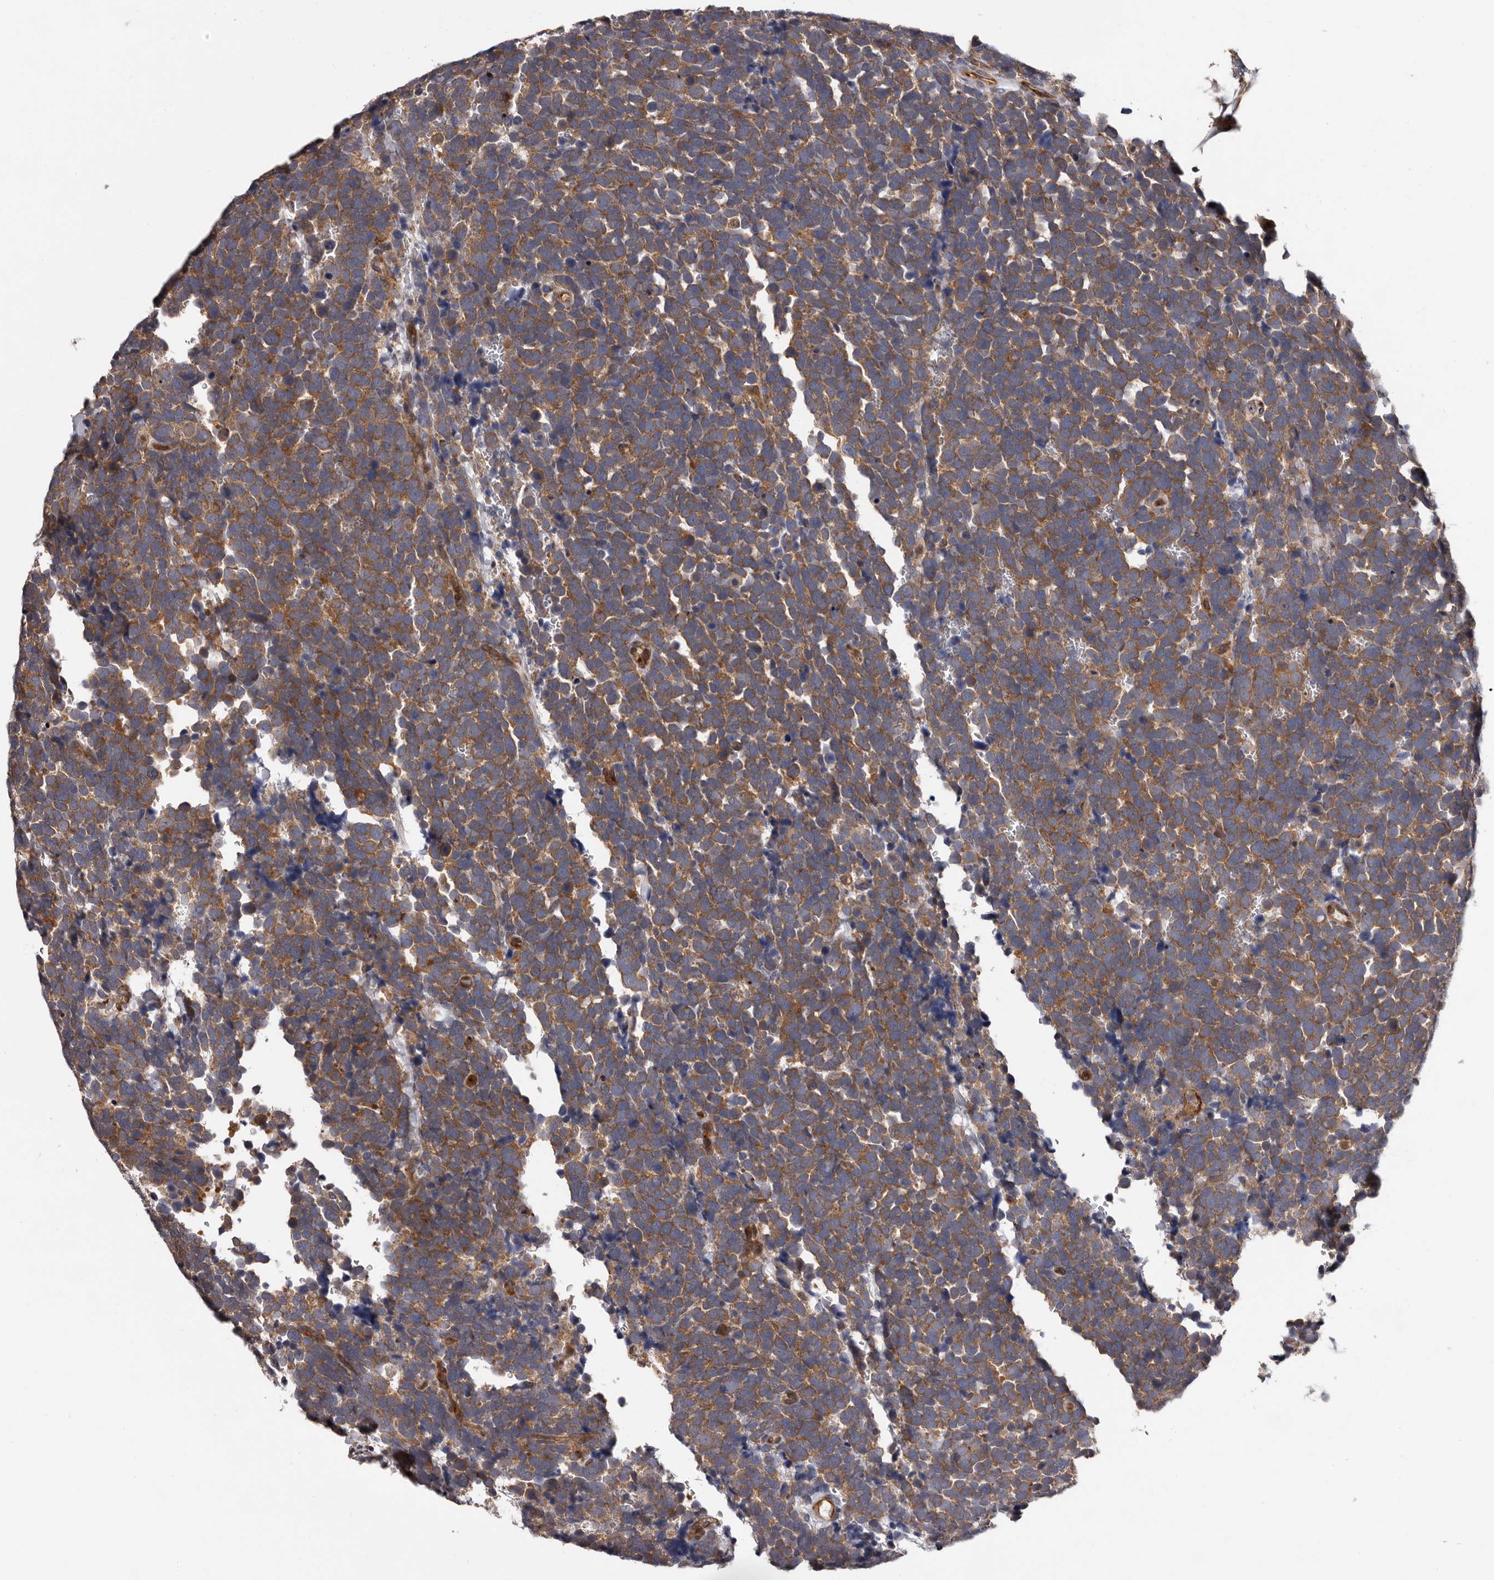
{"staining": {"intensity": "moderate", "quantity": ">75%", "location": "cytoplasmic/membranous"}, "tissue": "urothelial cancer", "cell_type": "Tumor cells", "image_type": "cancer", "snomed": [{"axis": "morphology", "description": "Urothelial carcinoma, High grade"}, {"axis": "topography", "description": "Urinary bladder"}], "caption": "Moderate cytoplasmic/membranous protein staining is present in about >75% of tumor cells in urothelial carcinoma (high-grade). The staining was performed using DAB (3,3'-diaminobenzidine) to visualize the protein expression in brown, while the nuclei were stained in blue with hematoxylin (Magnification: 20x).", "gene": "VPS37A", "patient": {"sex": "female", "age": 82}}